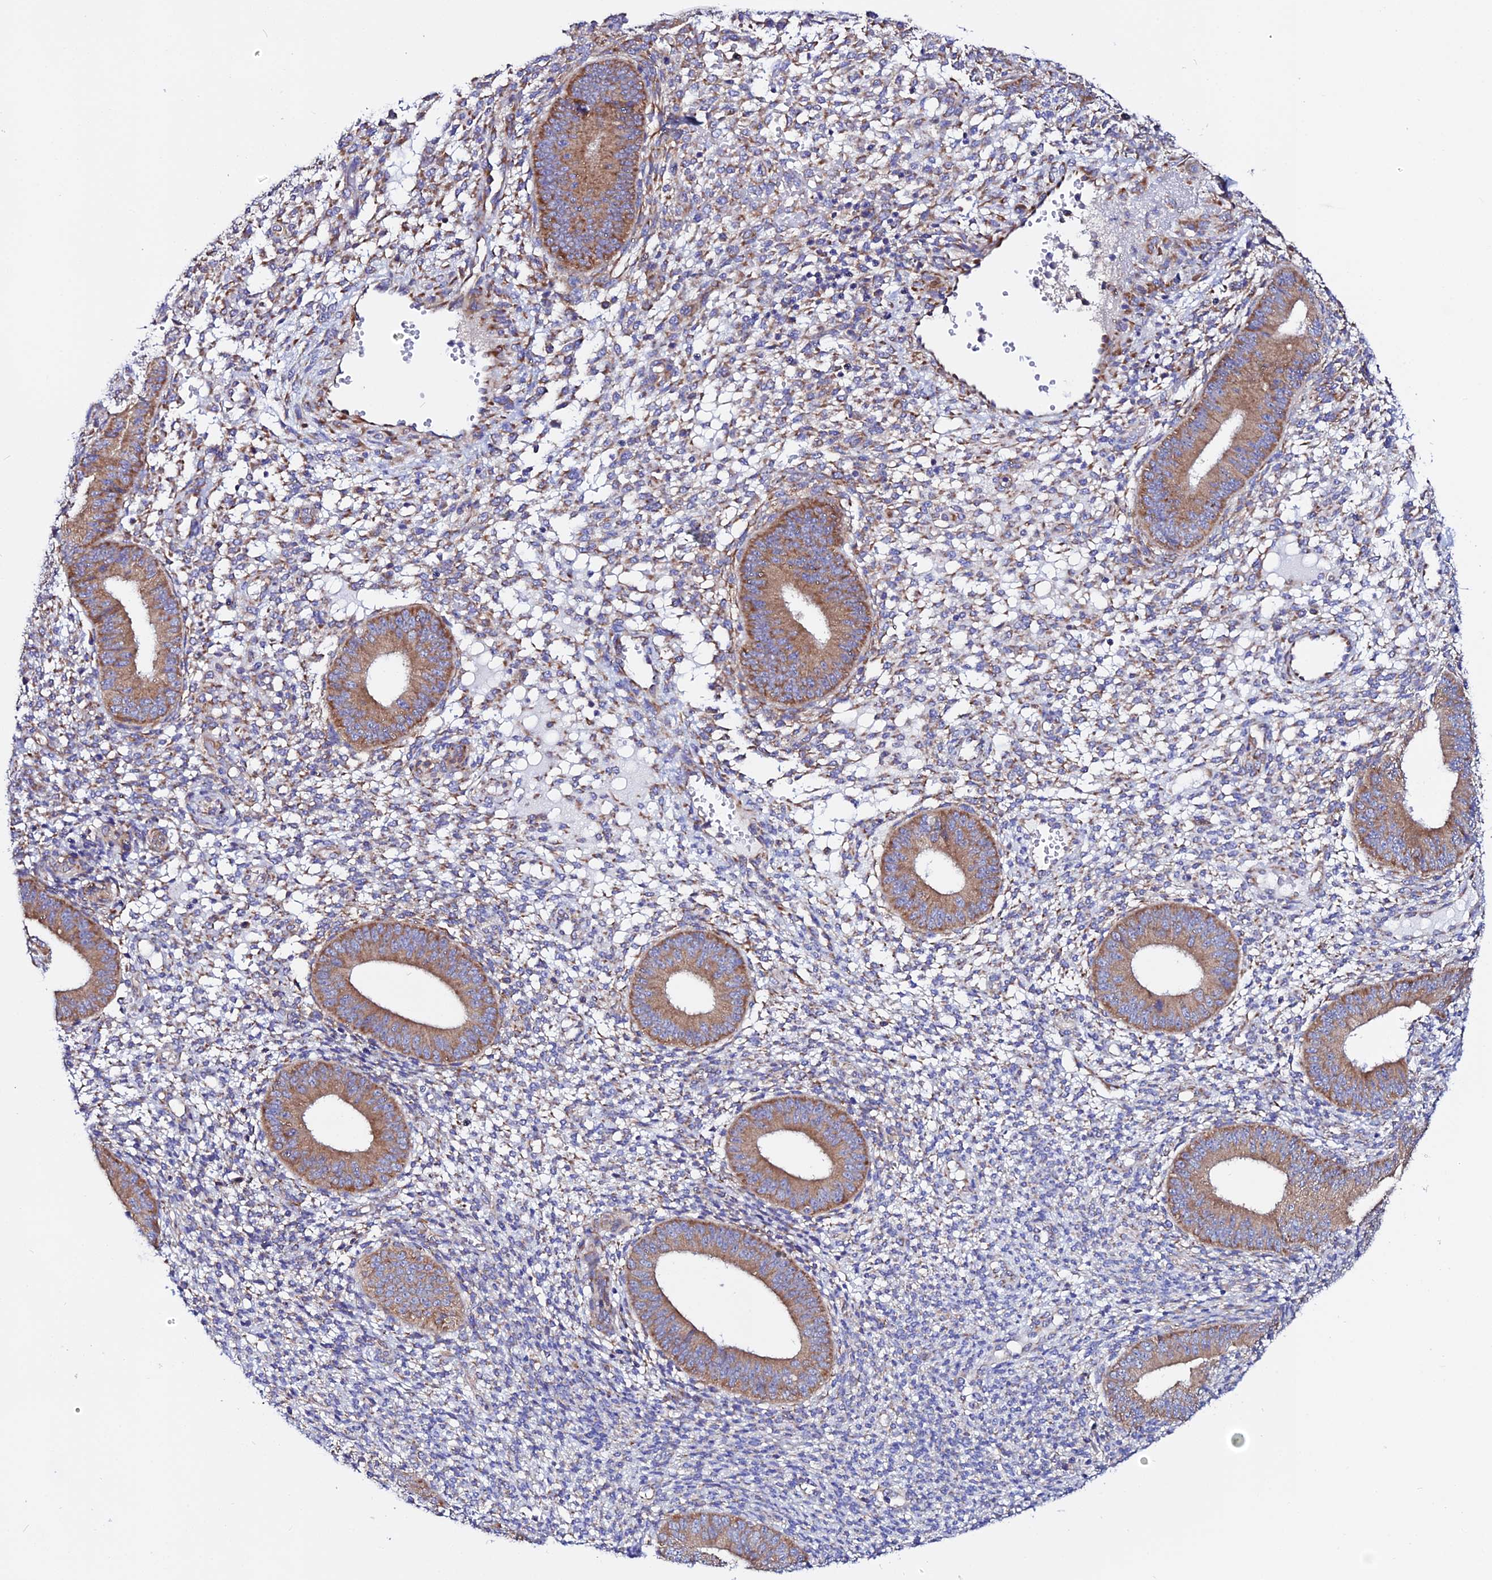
{"staining": {"intensity": "moderate", "quantity": "<25%", "location": "cytoplasmic/membranous"}, "tissue": "endometrium", "cell_type": "Cells in endometrial stroma", "image_type": "normal", "snomed": [{"axis": "morphology", "description": "Normal tissue, NOS"}, {"axis": "topography", "description": "Endometrium"}], "caption": "Immunohistochemistry (IHC) staining of benign endometrium, which reveals low levels of moderate cytoplasmic/membranous expression in approximately <25% of cells in endometrial stroma indicating moderate cytoplasmic/membranous protein positivity. The staining was performed using DAB (brown) for protein detection and nuclei were counterstained in hematoxylin (blue).", "gene": "EEF1G", "patient": {"sex": "female", "age": 49}}